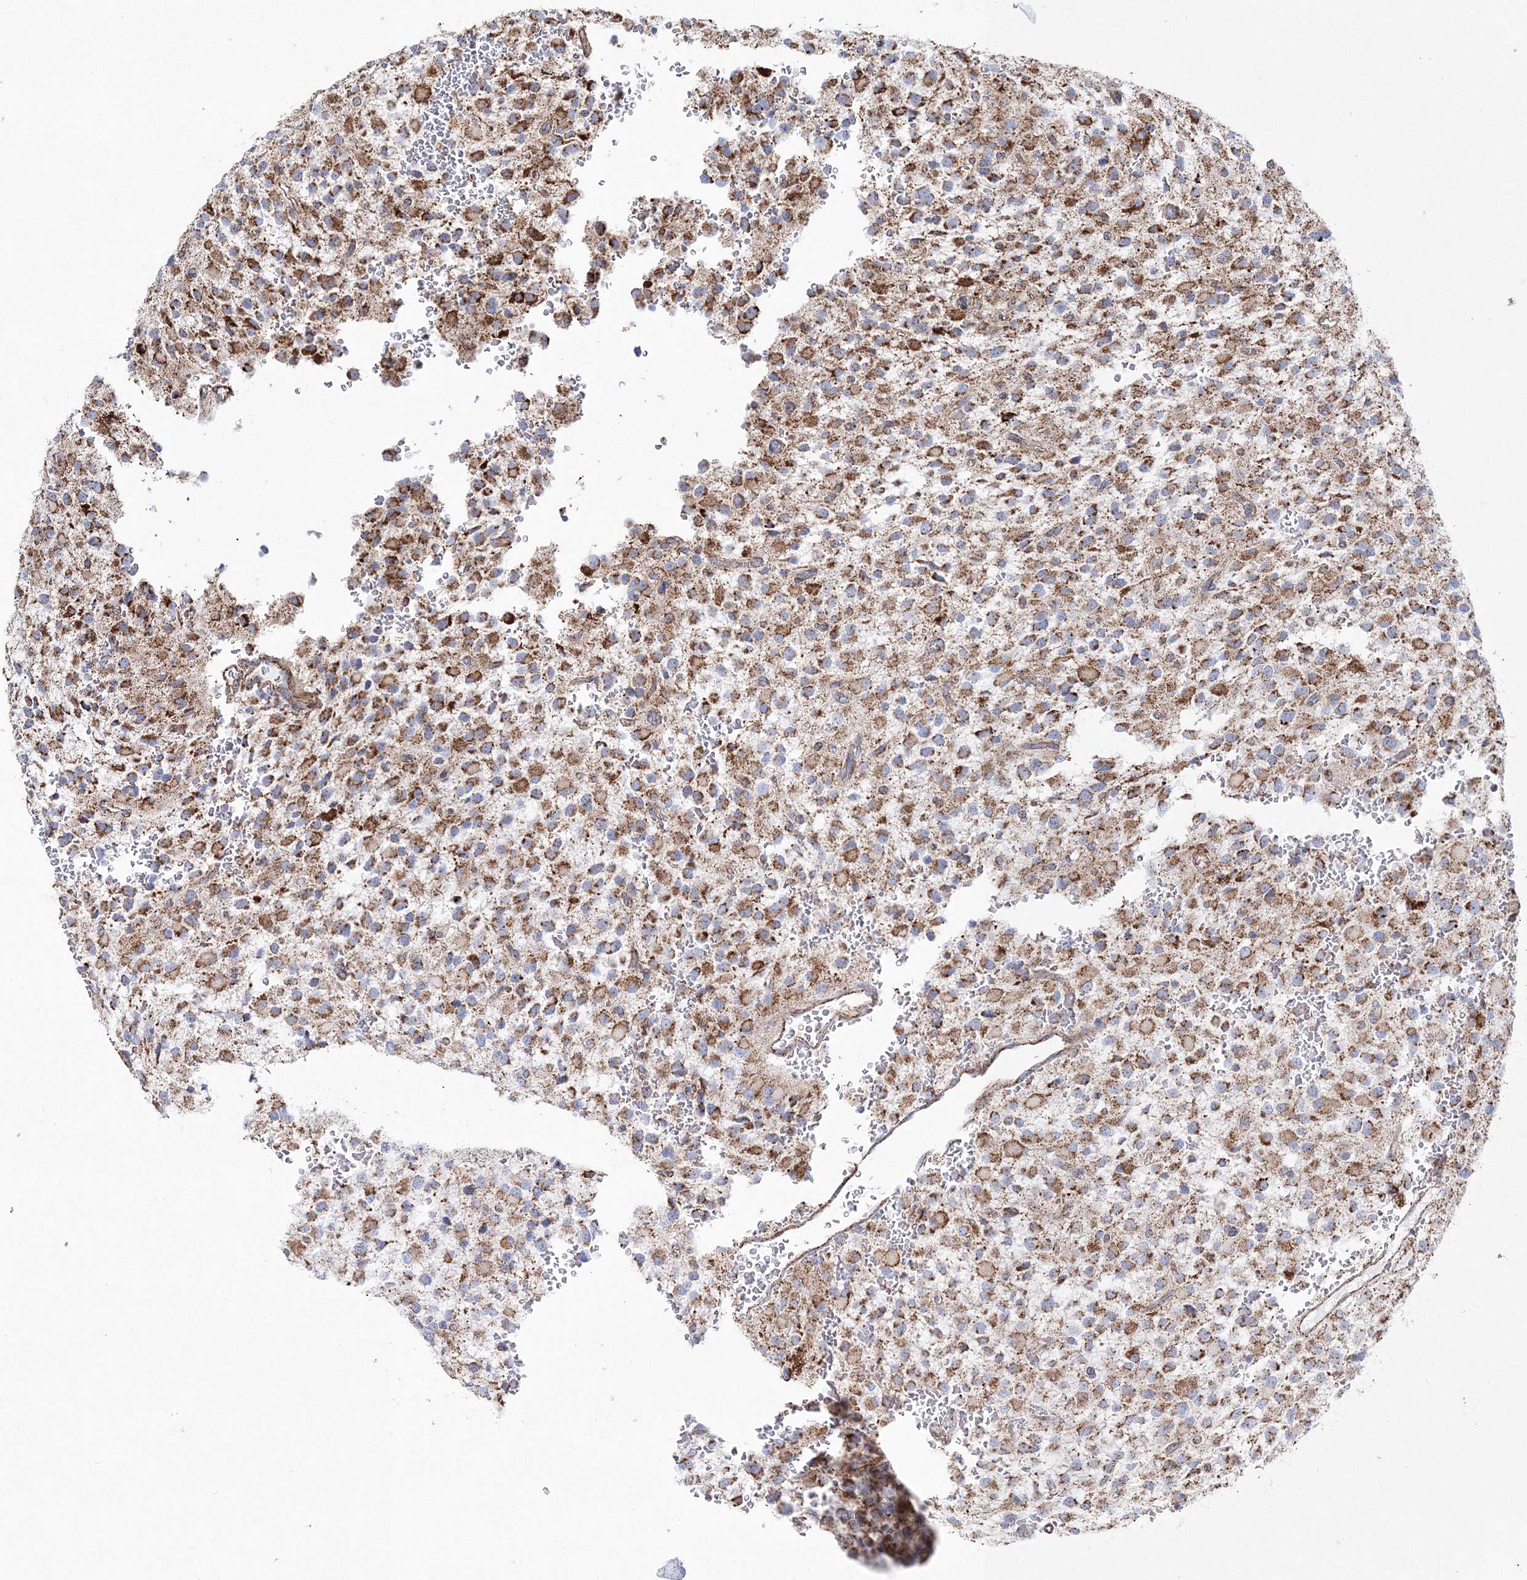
{"staining": {"intensity": "strong", "quantity": "25%-75%", "location": "cytoplasmic/membranous"}, "tissue": "glioma", "cell_type": "Tumor cells", "image_type": "cancer", "snomed": [{"axis": "morphology", "description": "Glioma, malignant, High grade"}, {"axis": "topography", "description": "Brain"}], "caption": "Tumor cells show high levels of strong cytoplasmic/membranous positivity in about 25%-75% of cells in human glioma.", "gene": "HIBCH", "patient": {"sex": "male", "age": 34}}